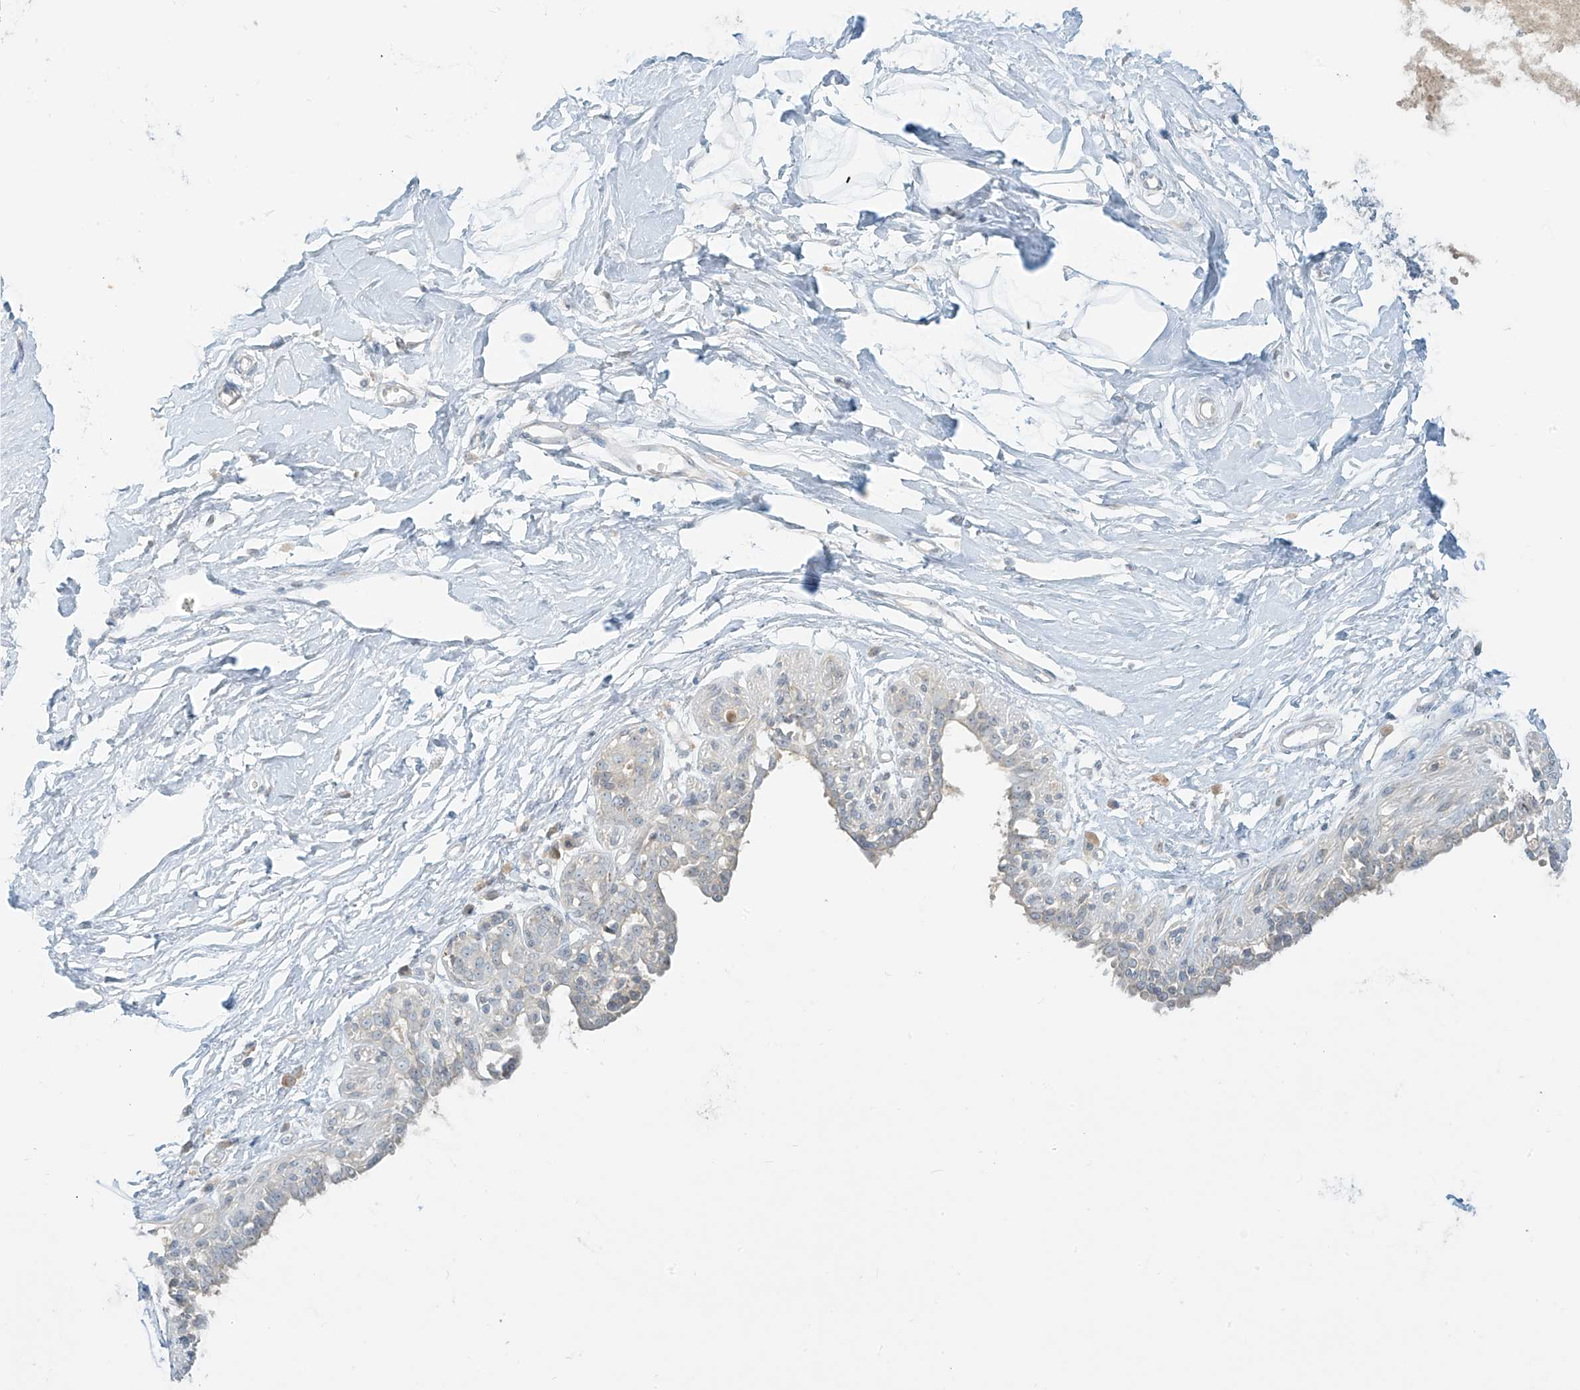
{"staining": {"intensity": "negative", "quantity": "none", "location": "none"}, "tissue": "vagina", "cell_type": "Squamous epithelial cells", "image_type": "normal", "snomed": [{"axis": "morphology", "description": "Normal tissue, NOS"}, {"axis": "topography", "description": "Vagina"}], "caption": "The image demonstrates no staining of squamous epithelial cells in normal vagina. Brightfield microscopy of IHC stained with DAB (3,3'-diaminobenzidine) (brown) and hematoxylin (blue), captured at high magnification.", "gene": "C2orf42", "patient": {"sex": "female", "age": 46}}